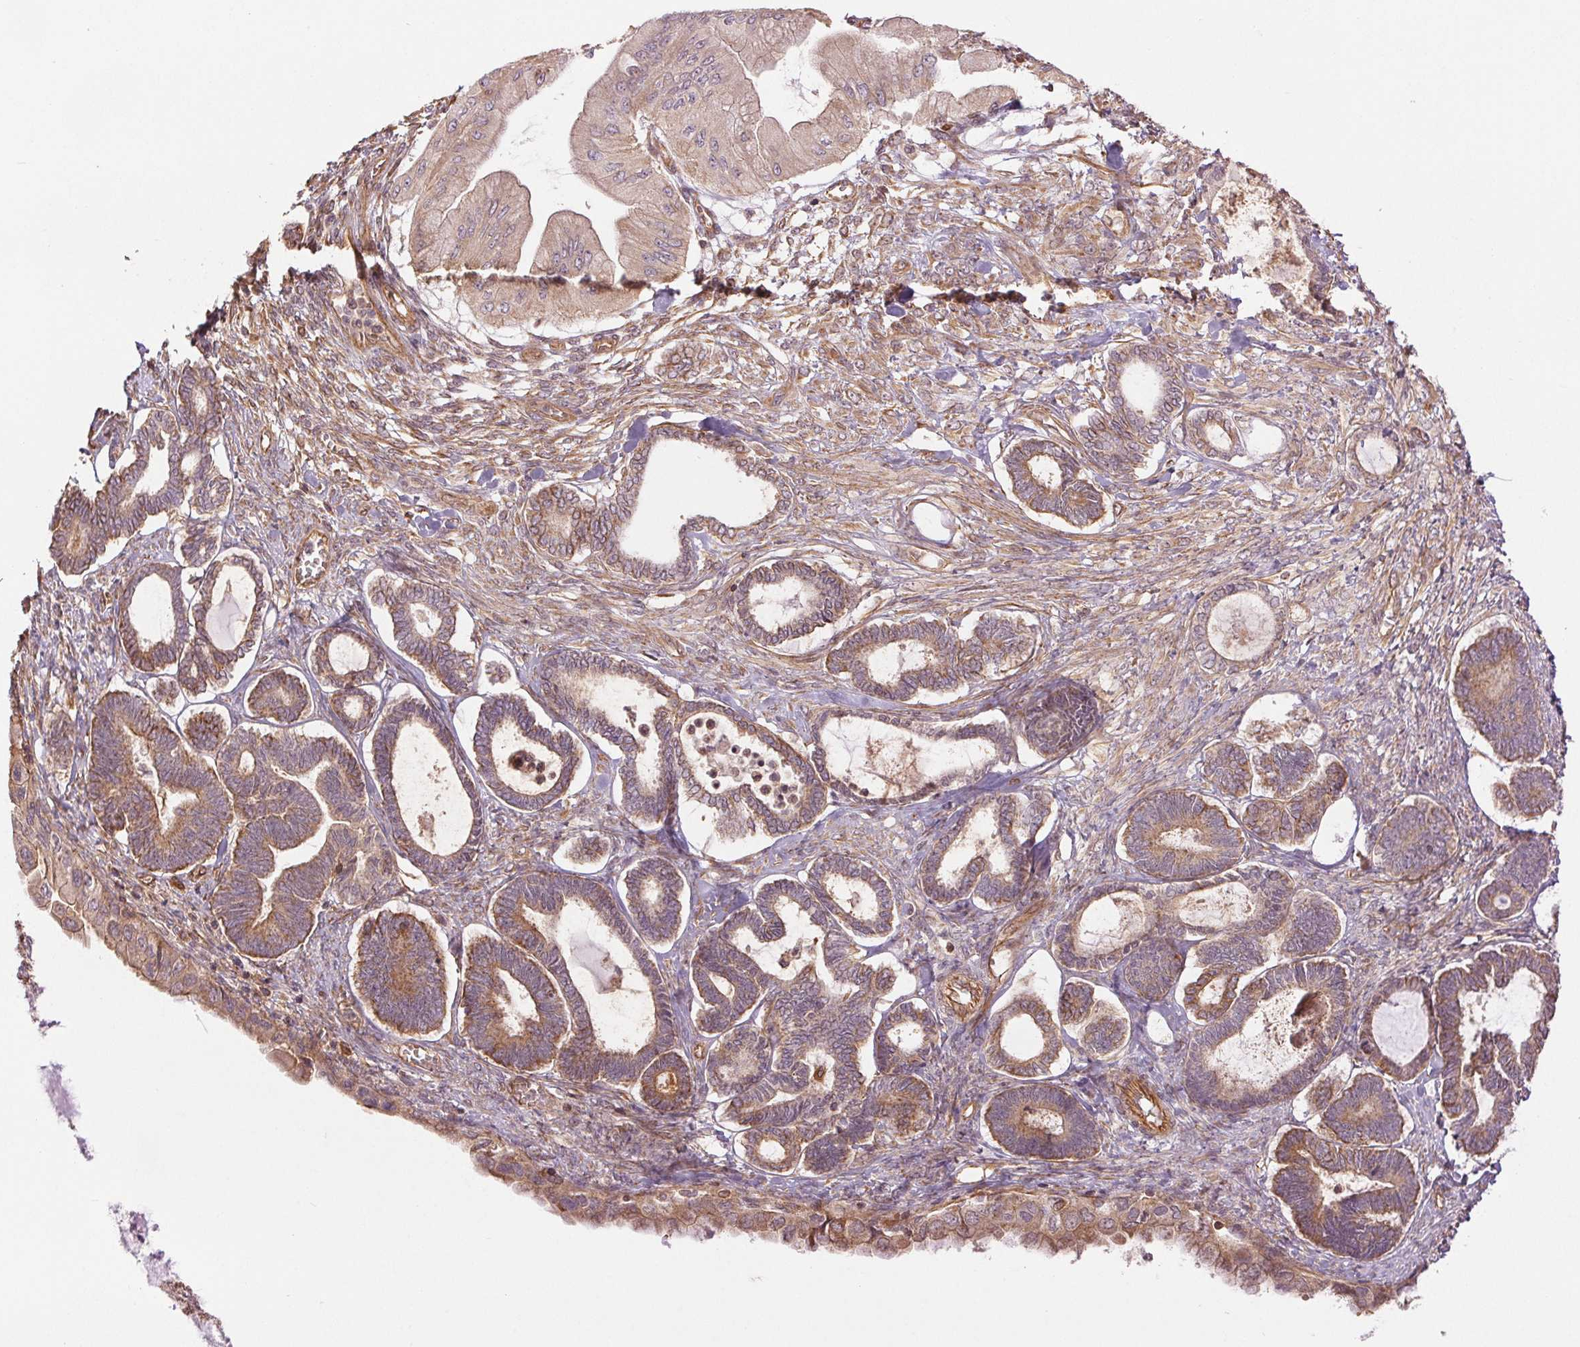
{"staining": {"intensity": "moderate", "quantity": ">75%", "location": "cytoplasmic/membranous"}, "tissue": "ovarian cancer", "cell_type": "Tumor cells", "image_type": "cancer", "snomed": [{"axis": "morphology", "description": "Carcinoma, endometroid"}, {"axis": "topography", "description": "Ovary"}], "caption": "Brown immunohistochemical staining in human ovarian cancer exhibits moderate cytoplasmic/membranous positivity in approximately >75% of tumor cells. The staining is performed using DAB (3,3'-diaminobenzidine) brown chromogen to label protein expression. The nuclei are counter-stained blue using hematoxylin.", "gene": "STARD7", "patient": {"sex": "female", "age": 70}}